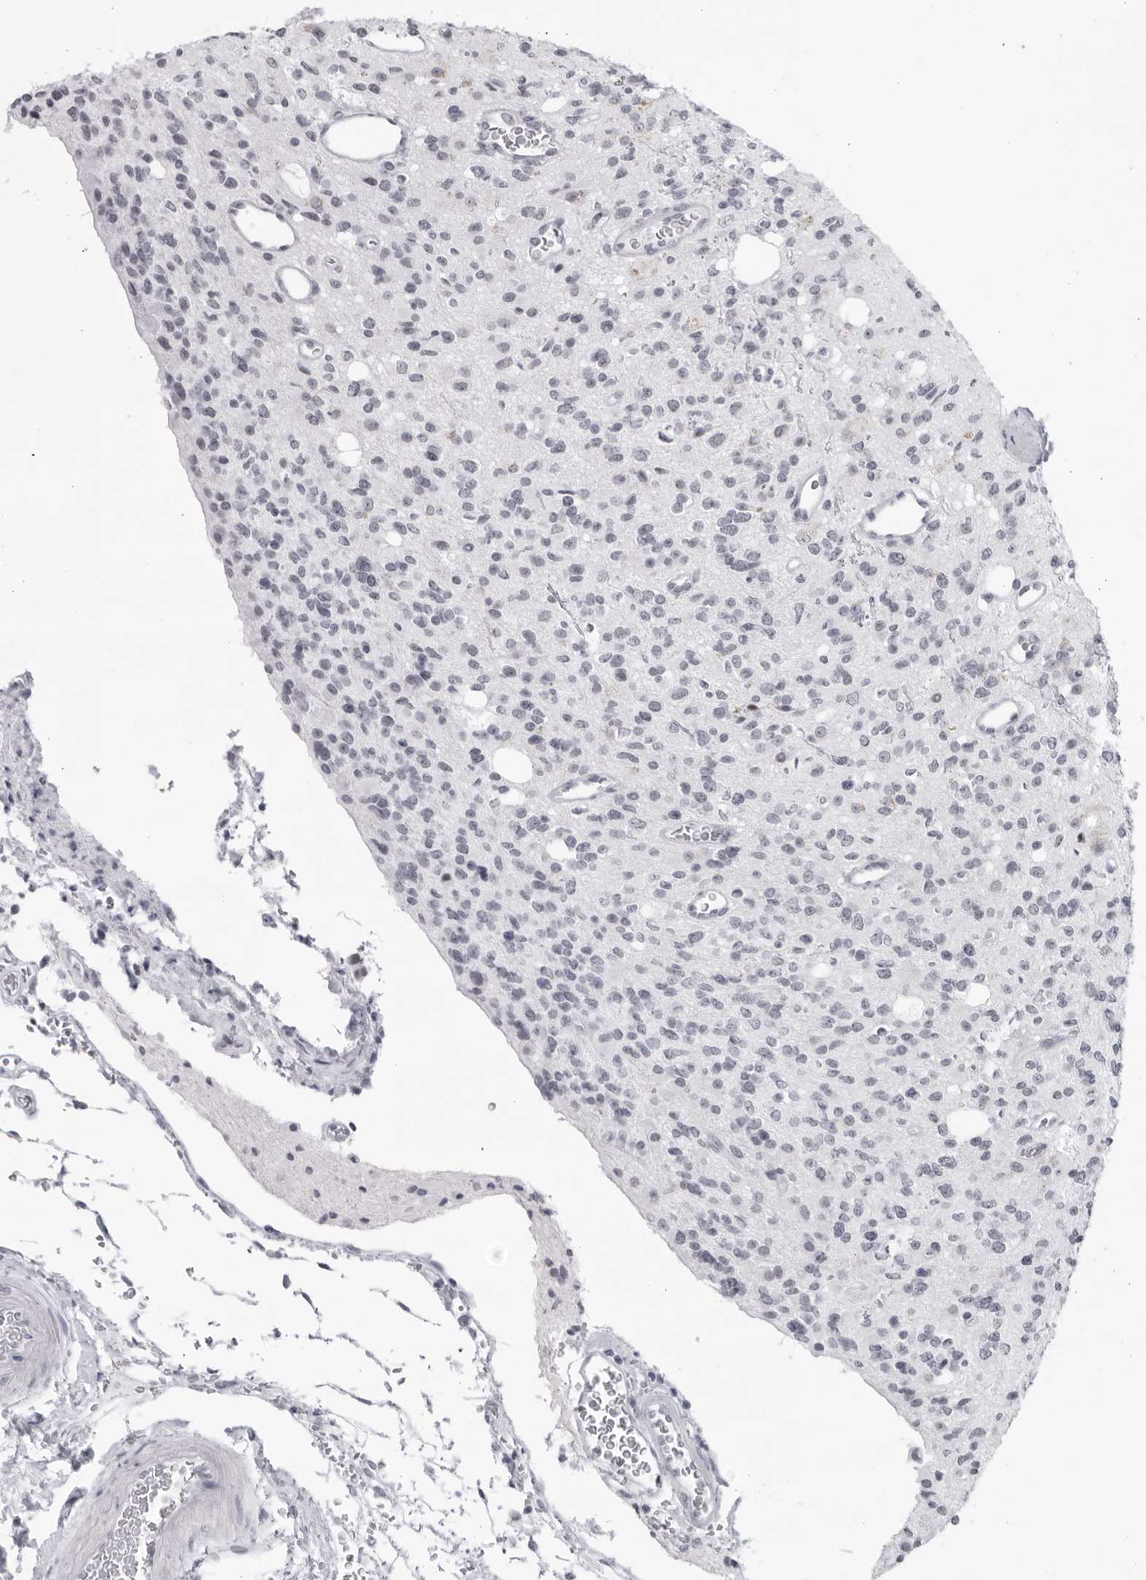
{"staining": {"intensity": "negative", "quantity": "none", "location": "none"}, "tissue": "glioma", "cell_type": "Tumor cells", "image_type": "cancer", "snomed": [{"axis": "morphology", "description": "Glioma, malignant, High grade"}, {"axis": "topography", "description": "Brain"}], "caption": "This is a micrograph of immunohistochemistry staining of glioma, which shows no positivity in tumor cells.", "gene": "ESPN", "patient": {"sex": "male", "age": 34}}